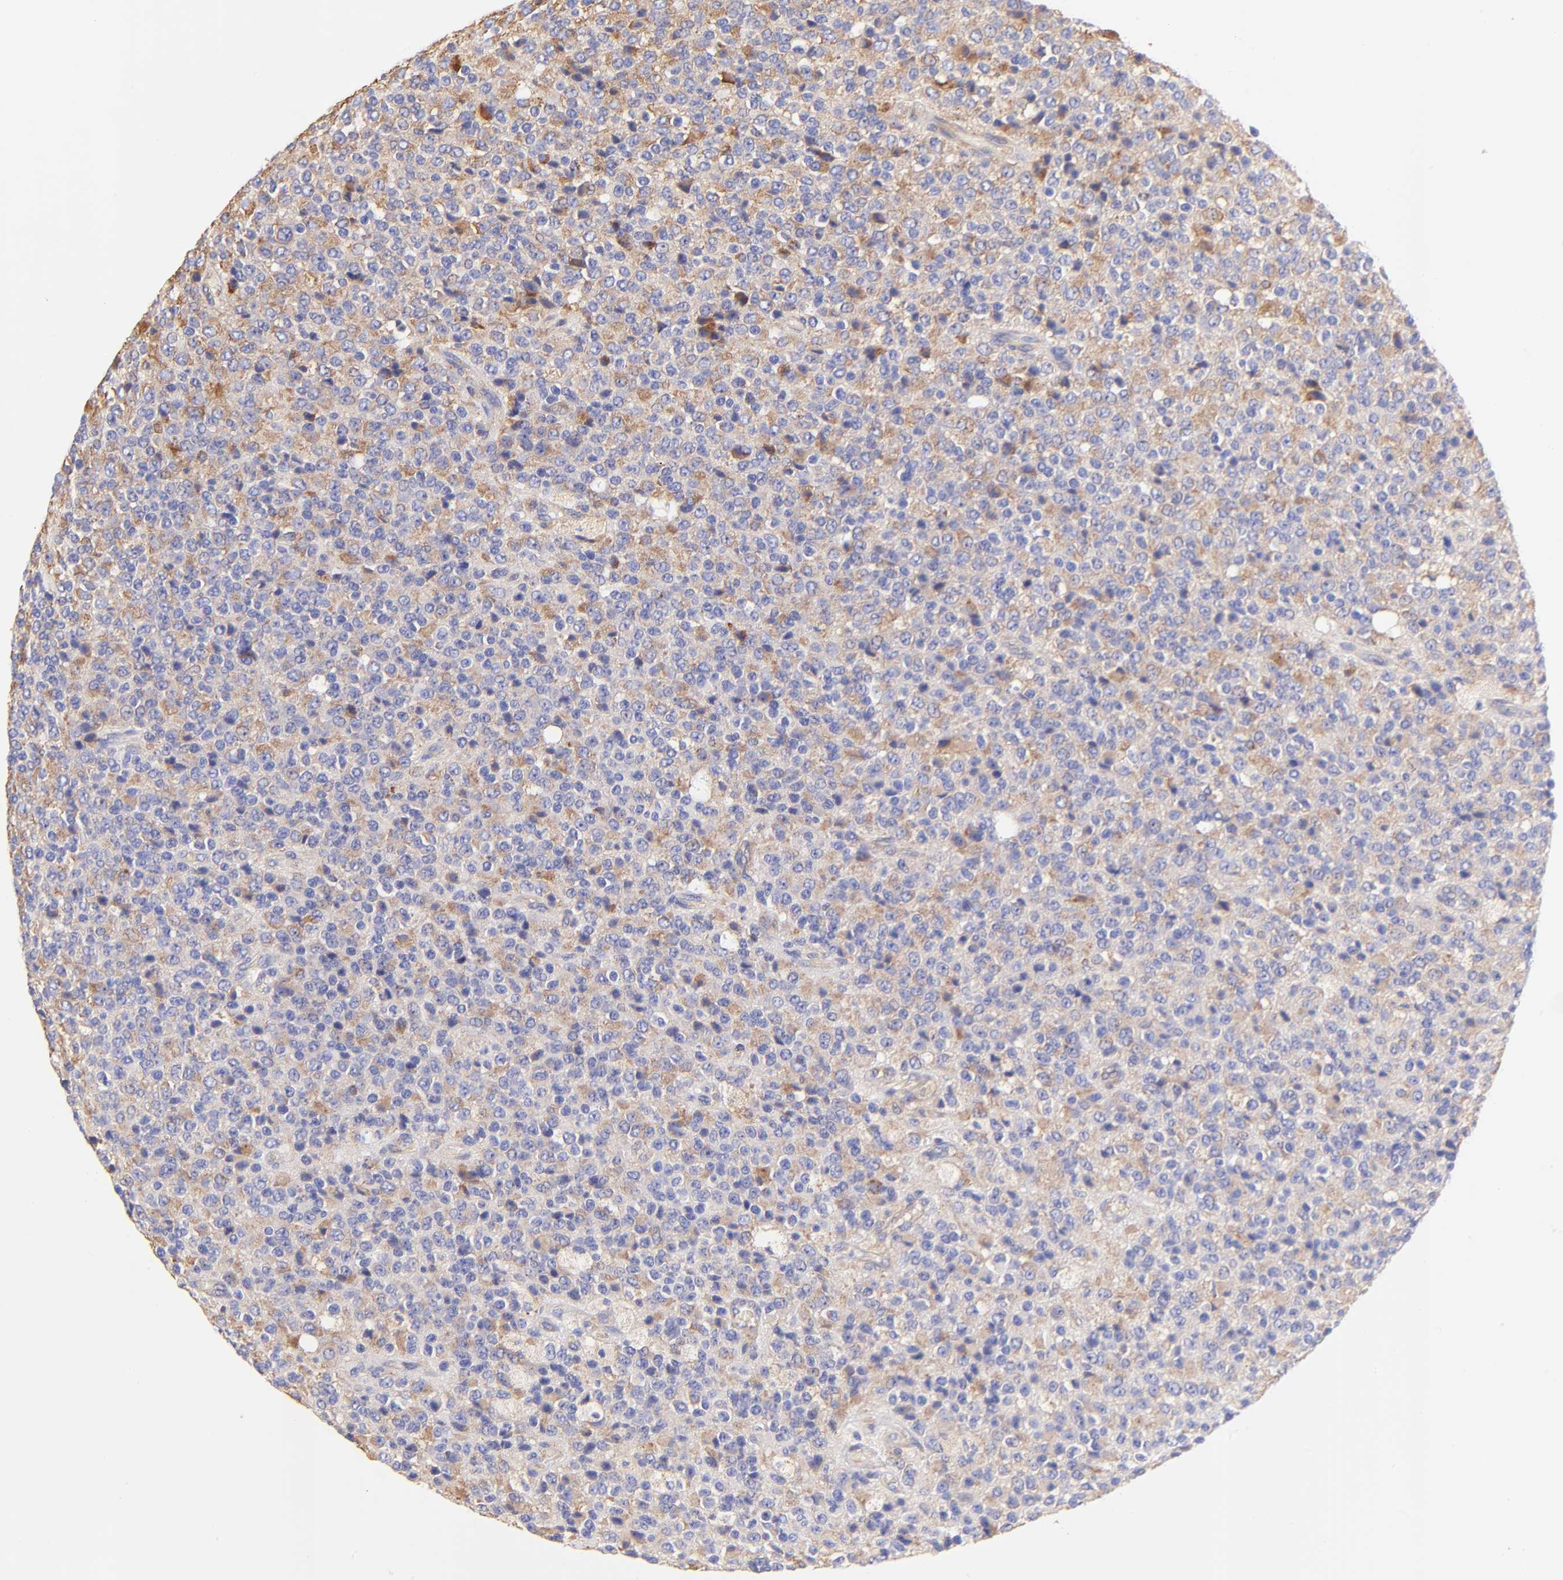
{"staining": {"intensity": "weak", "quantity": "25%-75%", "location": "cytoplasmic/membranous"}, "tissue": "glioma", "cell_type": "Tumor cells", "image_type": "cancer", "snomed": [{"axis": "morphology", "description": "Glioma, malignant, High grade"}, {"axis": "topography", "description": "pancreas cauda"}], "caption": "Glioma was stained to show a protein in brown. There is low levels of weak cytoplasmic/membranous positivity in approximately 25%-75% of tumor cells.", "gene": "RPL30", "patient": {"sex": "male", "age": 60}}